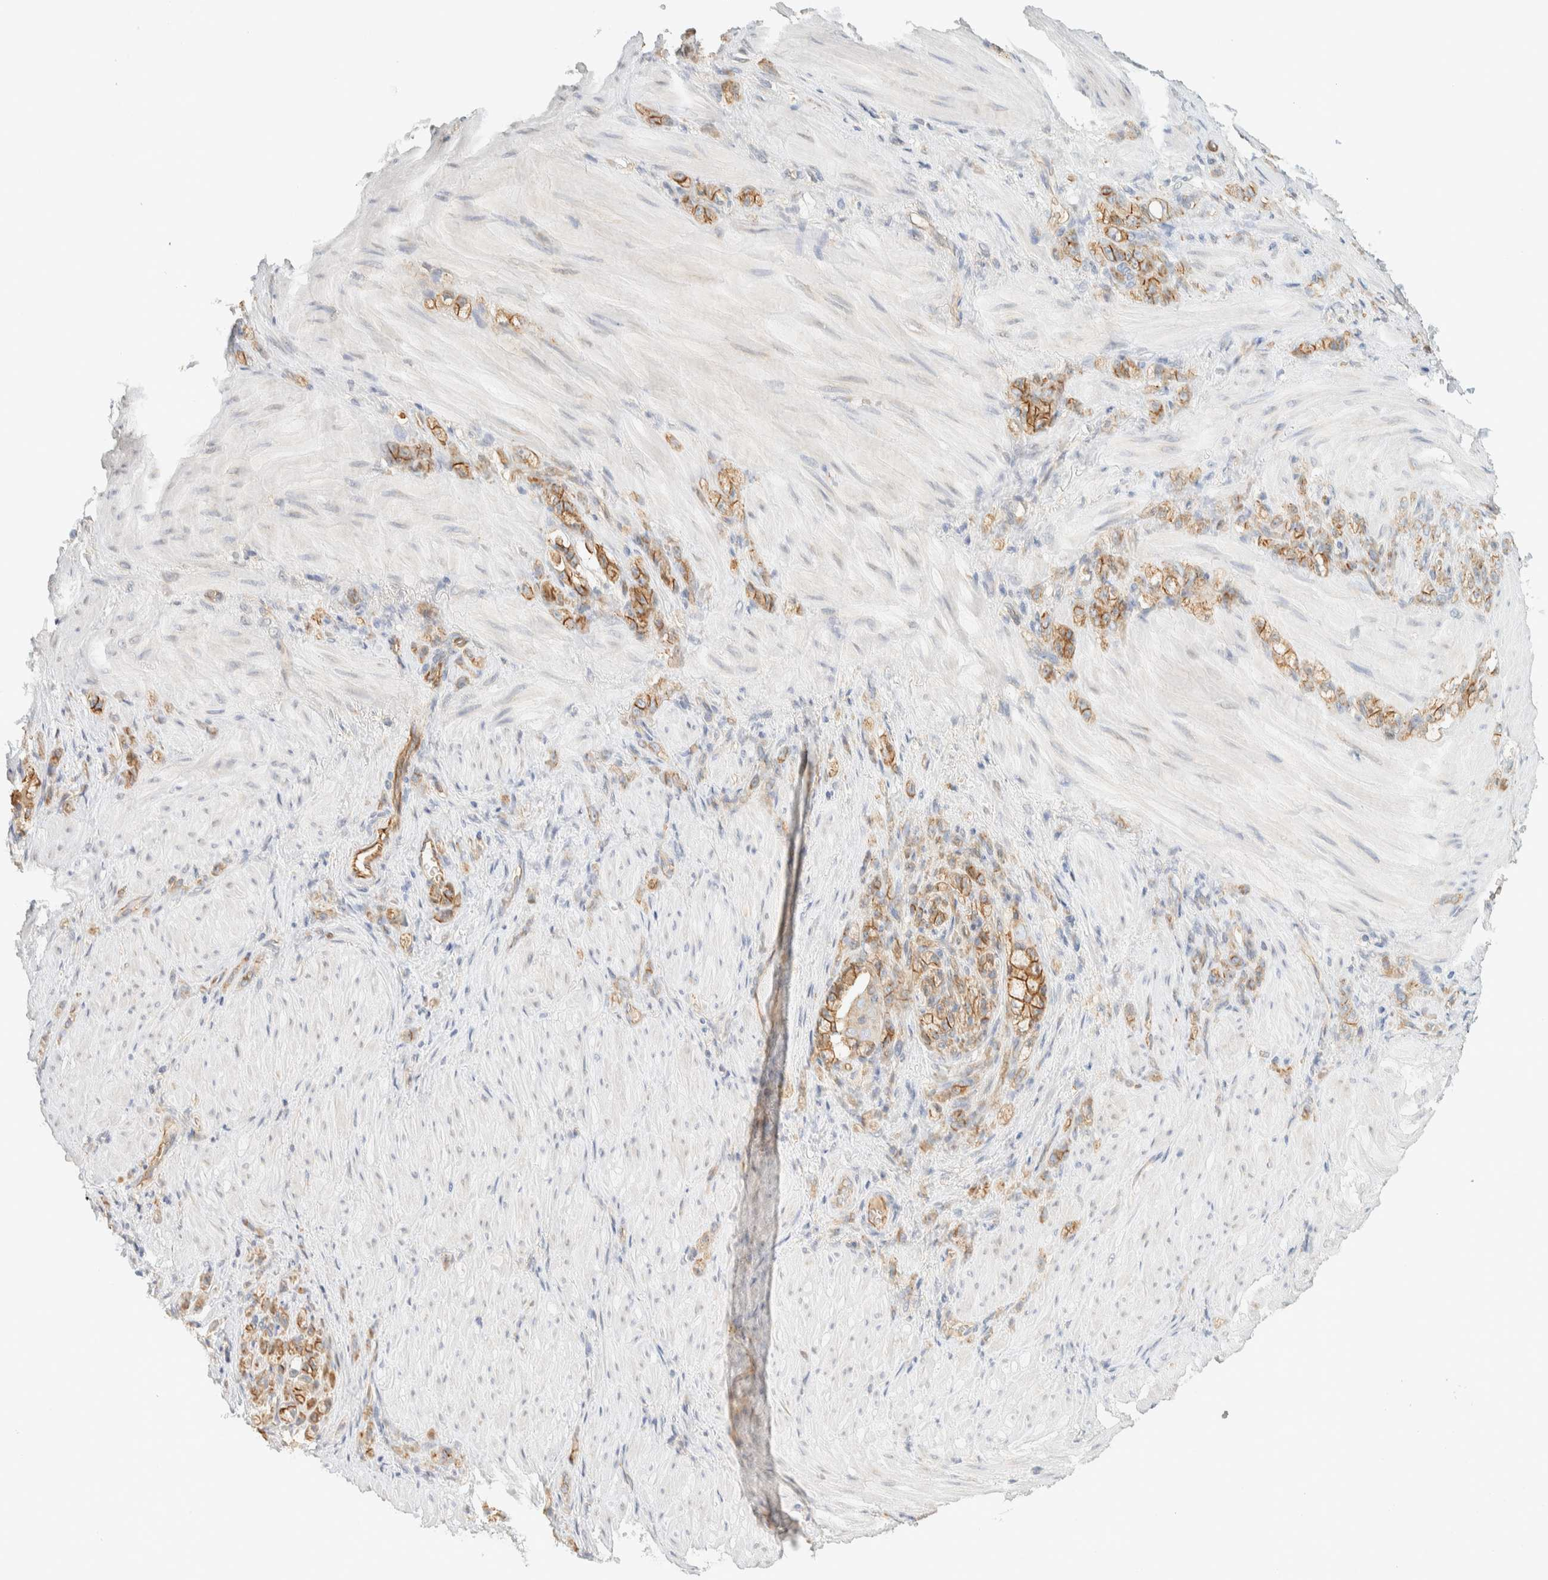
{"staining": {"intensity": "moderate", "quantity": ">75%", "location": "cytoplasmic/membranous"}, "tissue": "stomach cancer", "cell_type": "Tumor cells", "image_type": "cancer", "snomed": [{"axis": "morphology", "description": "Normal tissue, NOS"}, {"axis": "morphology", "description": "Adenocarcinoma, NOS"}, {"axis": "topography", "description": "Stomach"}], "caption": "Immunohistochemical staining of human stomach cancer (adenocarcinoma) shows moderate cytoplasmic/membranous protein expression in approximately >75% of tumor cells.", "gene": "LIMA1", "patient": {"sex": "male", "age": 82}}